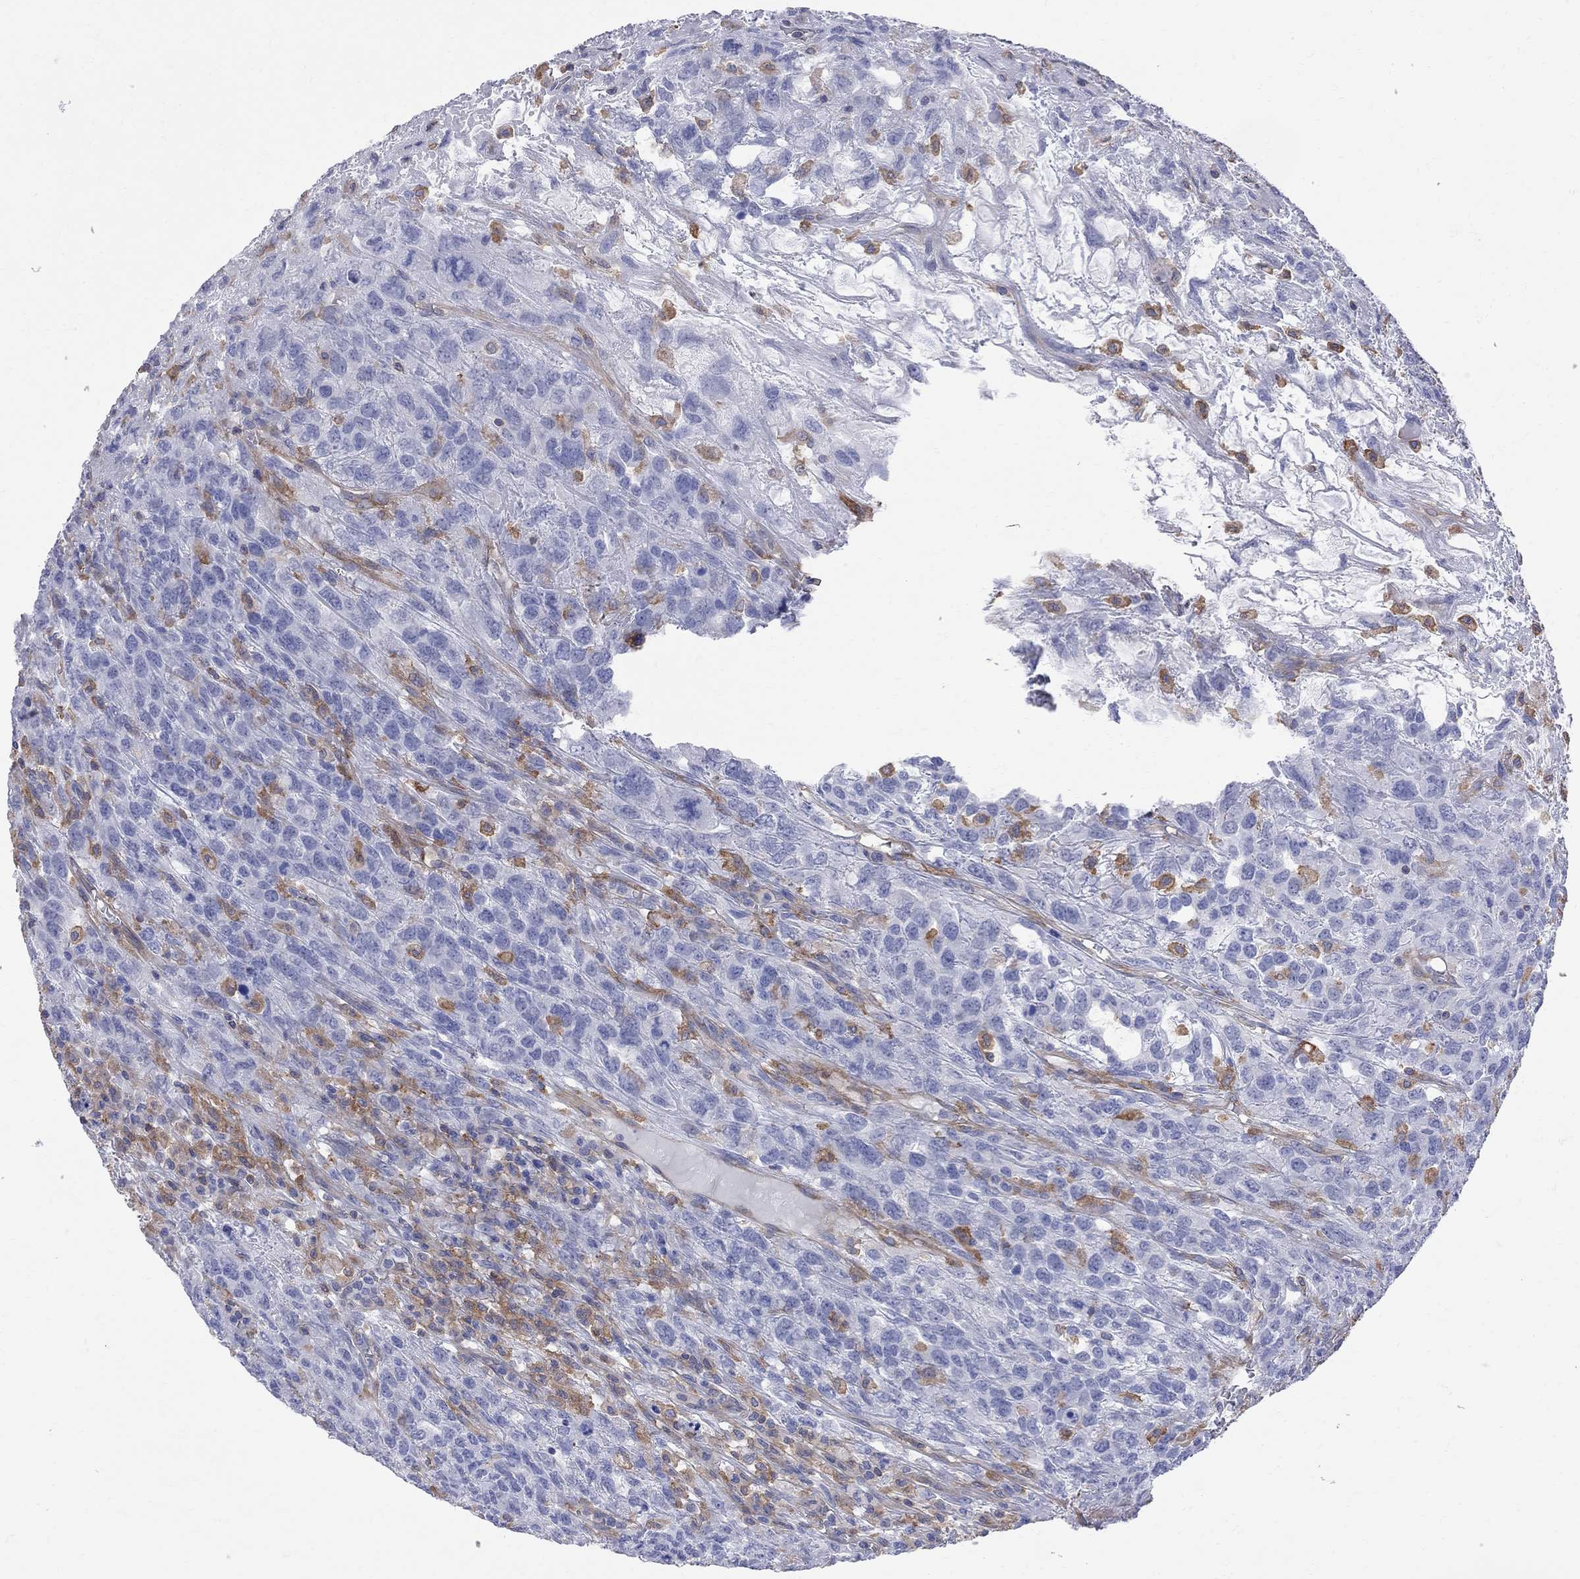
{"staining": {"intensity": "negative", "quantity": "none", "location": "none"}, "tissue": "testis cancer", "cell_type": "Tumor cells", "image_type": "cancer", "snomed": [{"axis": "morphology", "description": "Seminoma, NOS"}, {"axis": "topography", "description": "Testis"}], "caption": "DAB immunohistochemical staining of testis cancer reveals no significant expression in tumor cells.", "gene": "ABI3", "patient": {"sex": "male", "age": 52}}